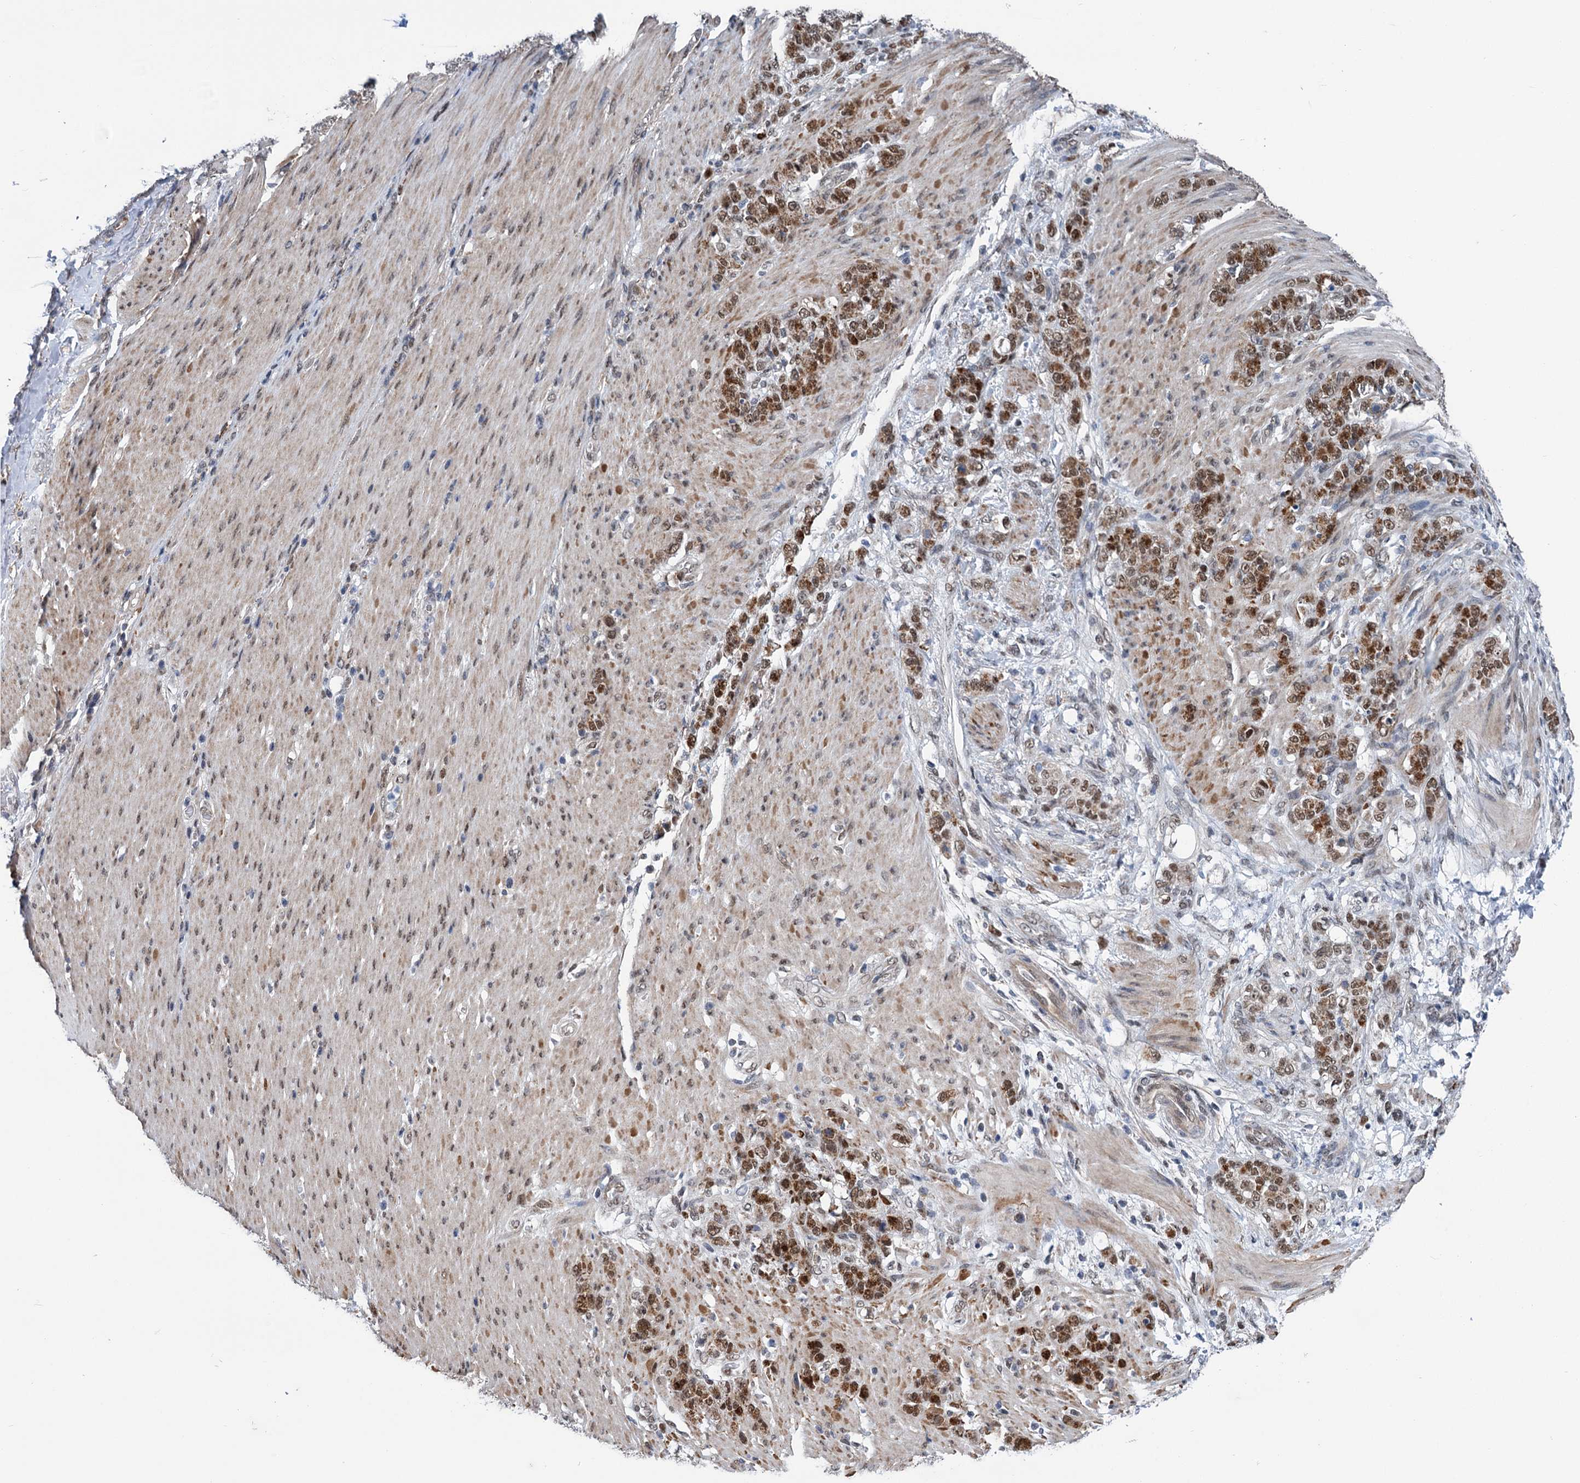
{"staining": {"intensity": "moderate", "quantity": ">75%", "location": "cytoplasmic/membranous,nuclear"}, "tissue": "stomach cancer", "cell_type": "Tumor cells", "image_type": "cancer", "snomed": [{"axis": "morphology", "description": "Adenocarcinoma, NOS"}, {"axis": "topography", "description": "Stomach"}], "caption": "Protein expression by IHC displays moderate cytoplasmic/membranous and nuclear staining in about >75% of tumor cells in stomach cancer.", "gene": "MORN3", "patient": {"sex": "female", "age": 79}}